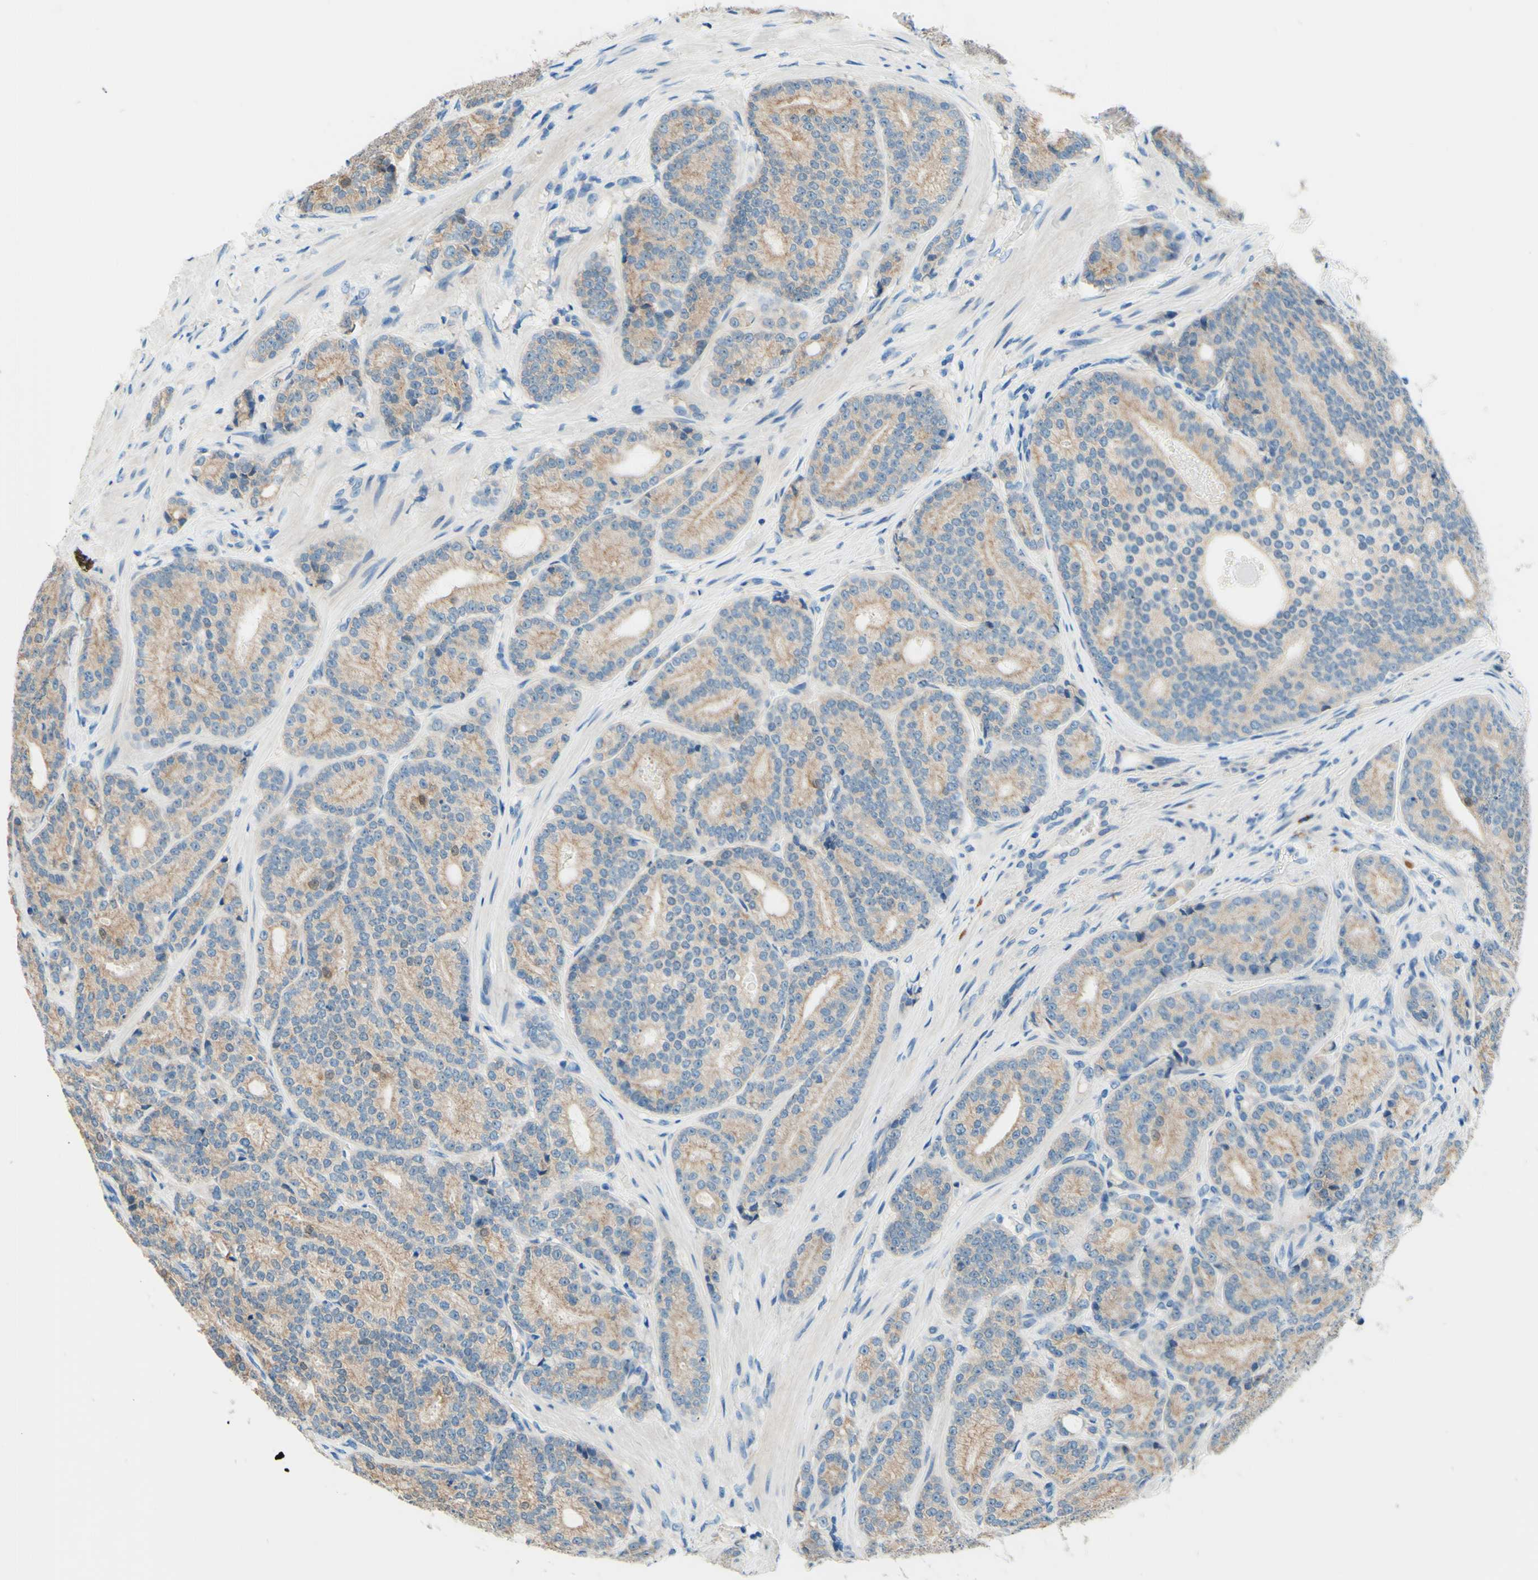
{"staining": {"intensity": "weak", "quantity": ">75%", "location": "cytoplasmic/membranous"}, "tissue": "prostate cancer", "cell_type": "Tumor cells", "image_type": "cancer", "snomed": [{"axis": "morphology", "description": "Adenocarcinoma, High grade"}, {"axis": "topography", "description": "Prostate"}], "caption": "Immunohistochemistry (IHC) image of neoplastic tissue: prostate high-grade adenocarcinoma stained using immunohistochemistry (IHC) reveals low levels of weak protein expression localized specifically in the cytoplasmic/membranous of tumor cells, appearing as a cytoplasmic/membranous brown color.", "gene": "PASD1", "patient": {"sex": "male", "age": 61}}